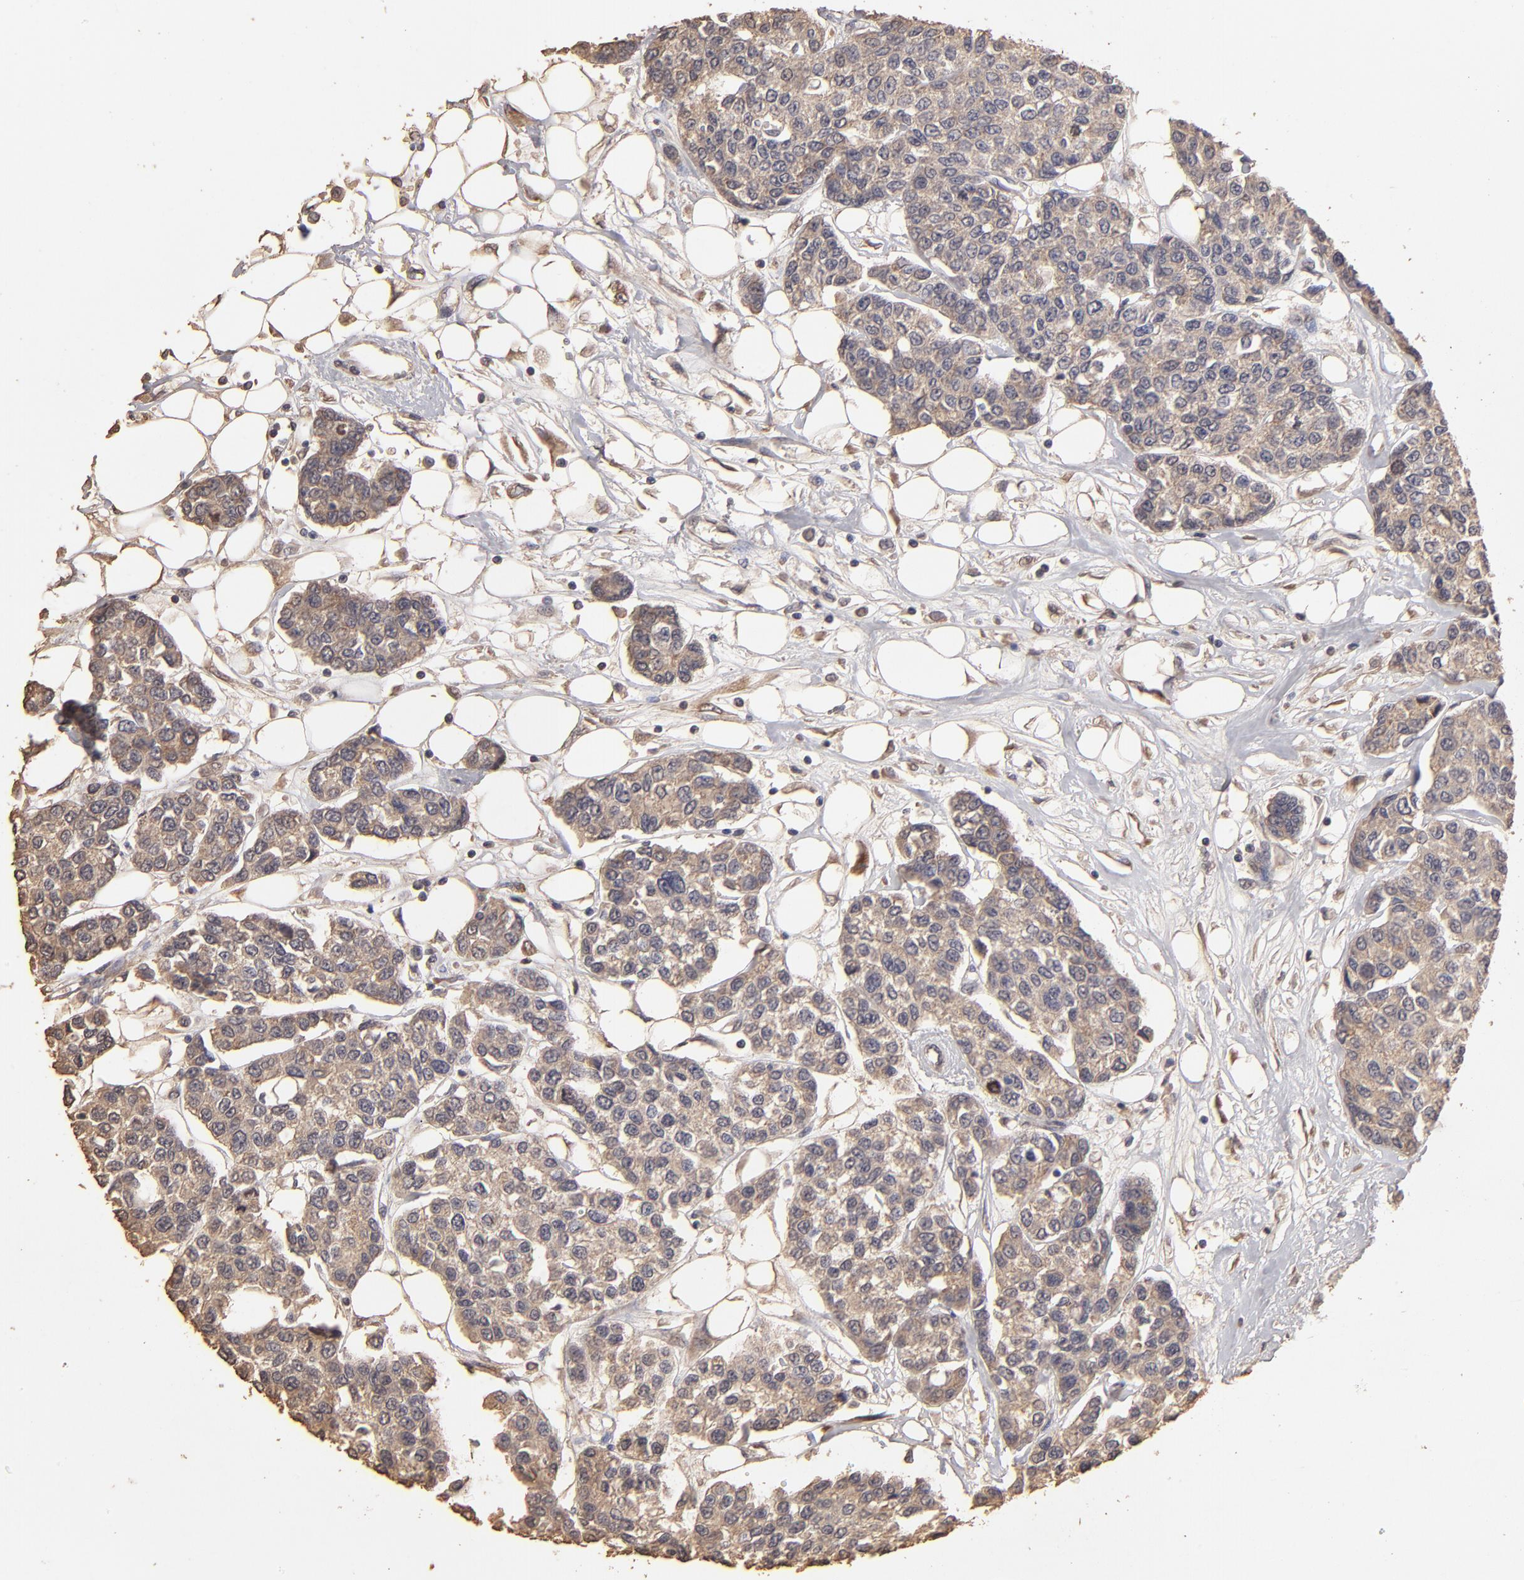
{"staining": {"intensity": "moderate", "quantity": ">75%", "location": "cytoplasmic/membranous"}, "tissue": "breast cancer", "cell_type": "Tumor cells", "image_type": "cancer", "snomed": [{"axis": "morphology", "description": "Duct carcinoma"}, {"axis": "topography", "description": "Breast"}], "caption": "This is an image of immunohistochemistry staining of breast intraductal carcinoma, which shows moderate positivity in the cytoplasmic/membranous of tumor cells.", "gene": "OPHN1", "patient": {"sex": "female", "age": 51}}